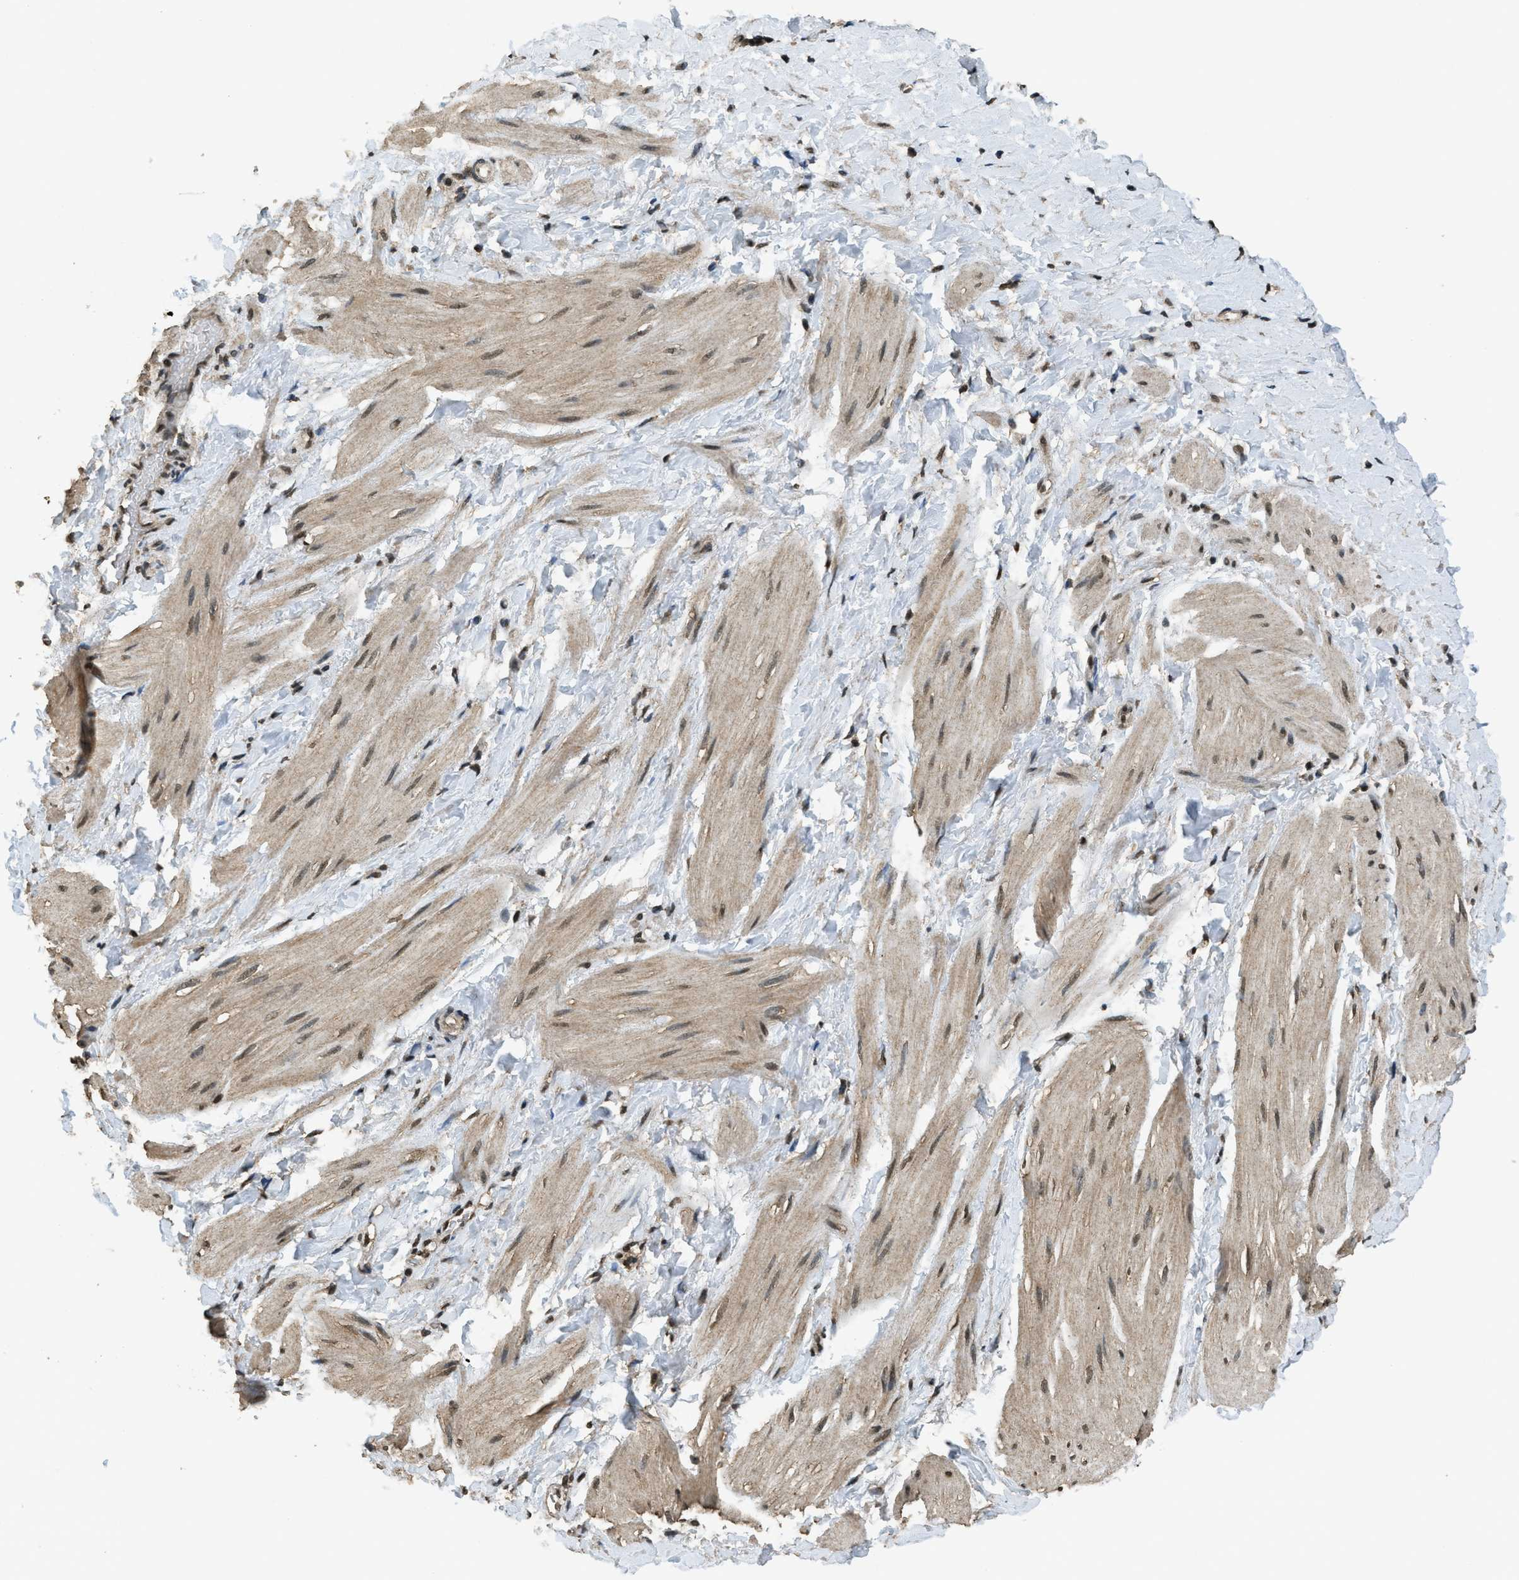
{"staining": {"intensity": "weak", "quantity": "25%-75%", "location": "cytoplasmic/membranous,nuclear"}, "tissue": "smooth muscle", "cell_type": "Smooth muscle cells", "image_type": "normal", "snomed": [{"axis": "morphology", "description": "Normal tissue, NOS"}, {"axis": "topography", "description": "Smooth muscle"}], "caption": "A brown stain shows weak cytoplasmic/membranous,nuclear positivity of a protein in smooth muscle cells of normal smooth muscle.", "gene": "MYB", "patient": {"sex": "male", "age": 16}}